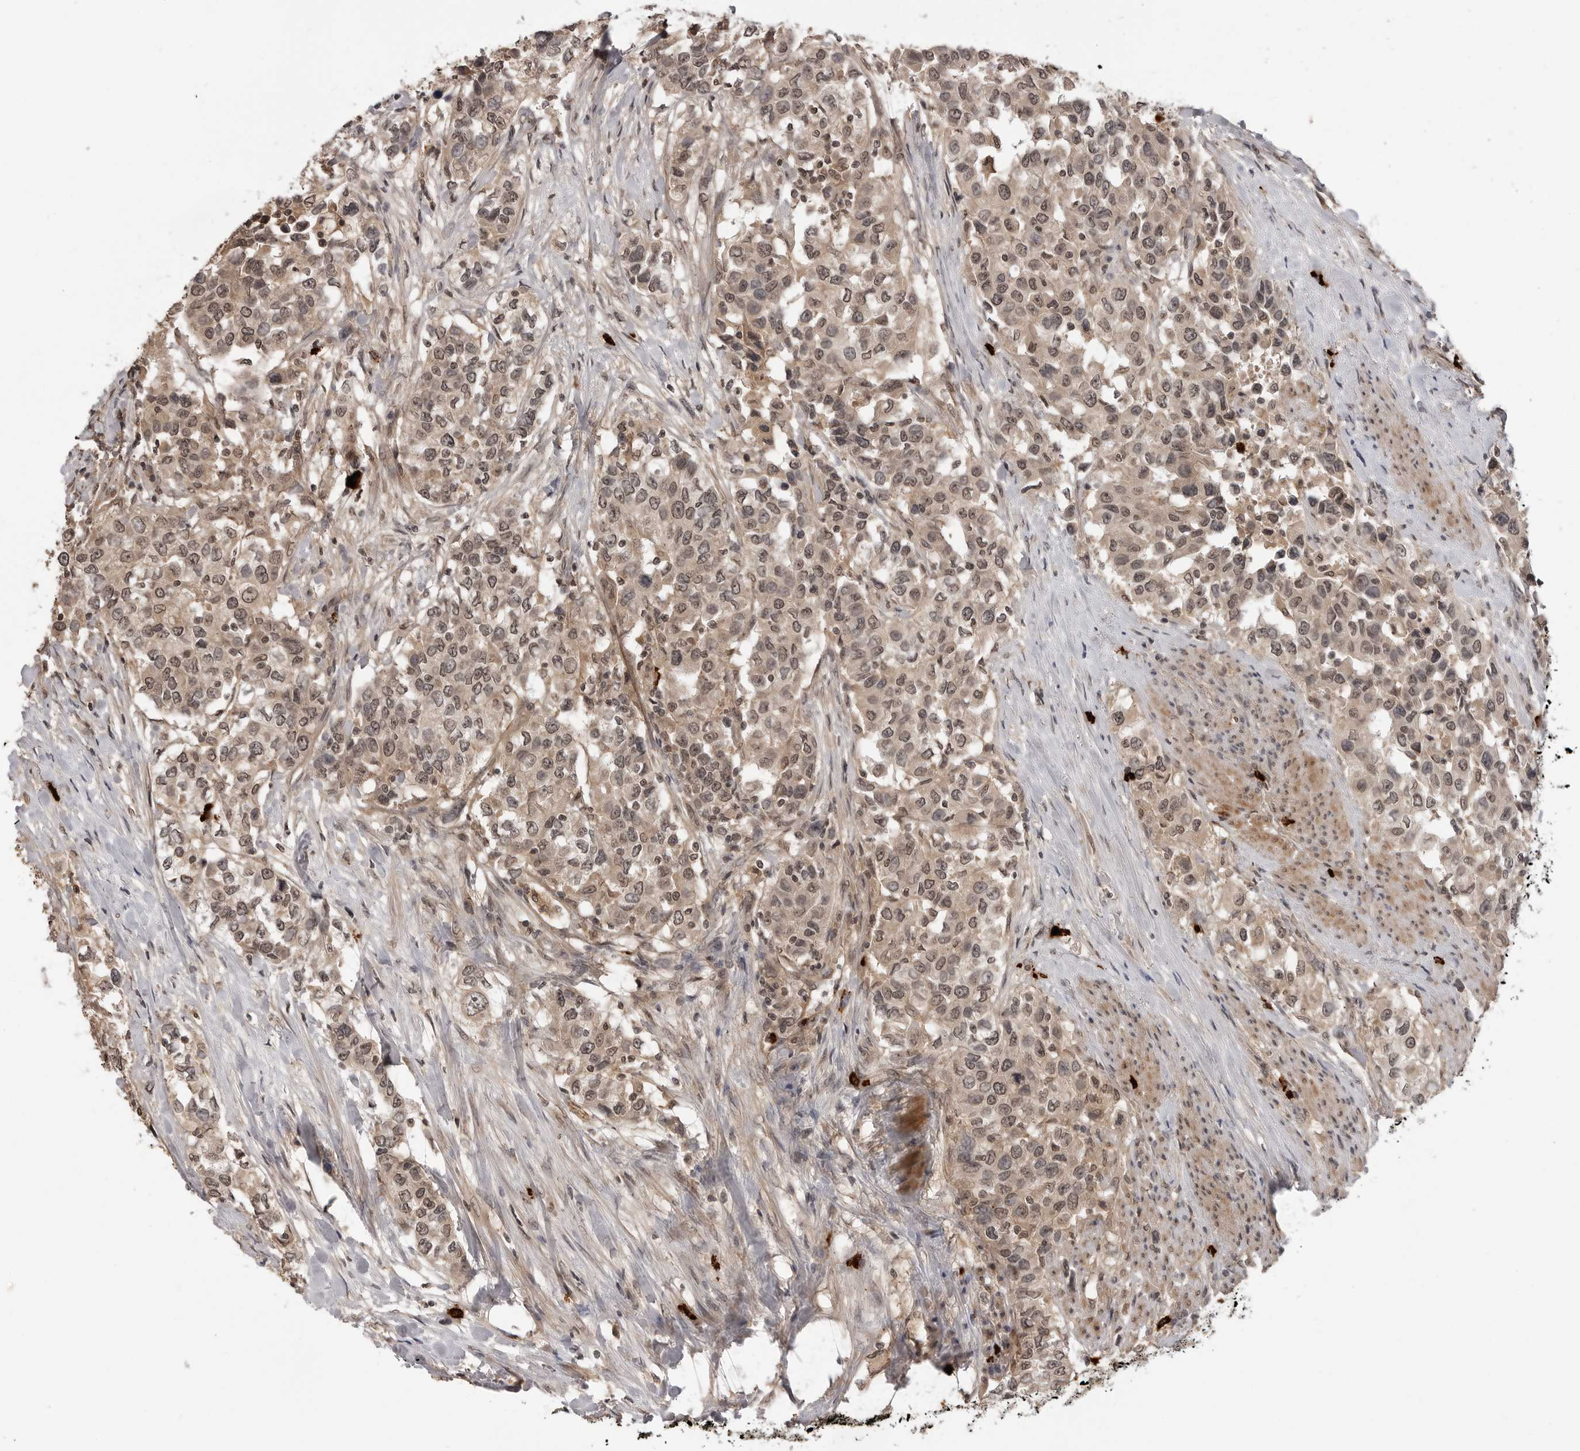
{"staining": {"intensity": "weak", "quantity": ">75%", "location": "nuclear"}, "tissue": "urothelial cancer", "cell_type": "Tumor cells", "image_type": "cancer", "snomed": [{"axis": "morphology", "description": "Urothelial carcinoma, High grade"}, {"axis": "topography", "description": "Urinary bladder"}], "caption": "Immunohistochemical staining of human urothelial carcinoma (high-grade) reveals weak nuclear protein staining in about >75% of tumor cells.", "gene": "IL24", "patient": {"sex": "female", "age": 80}}